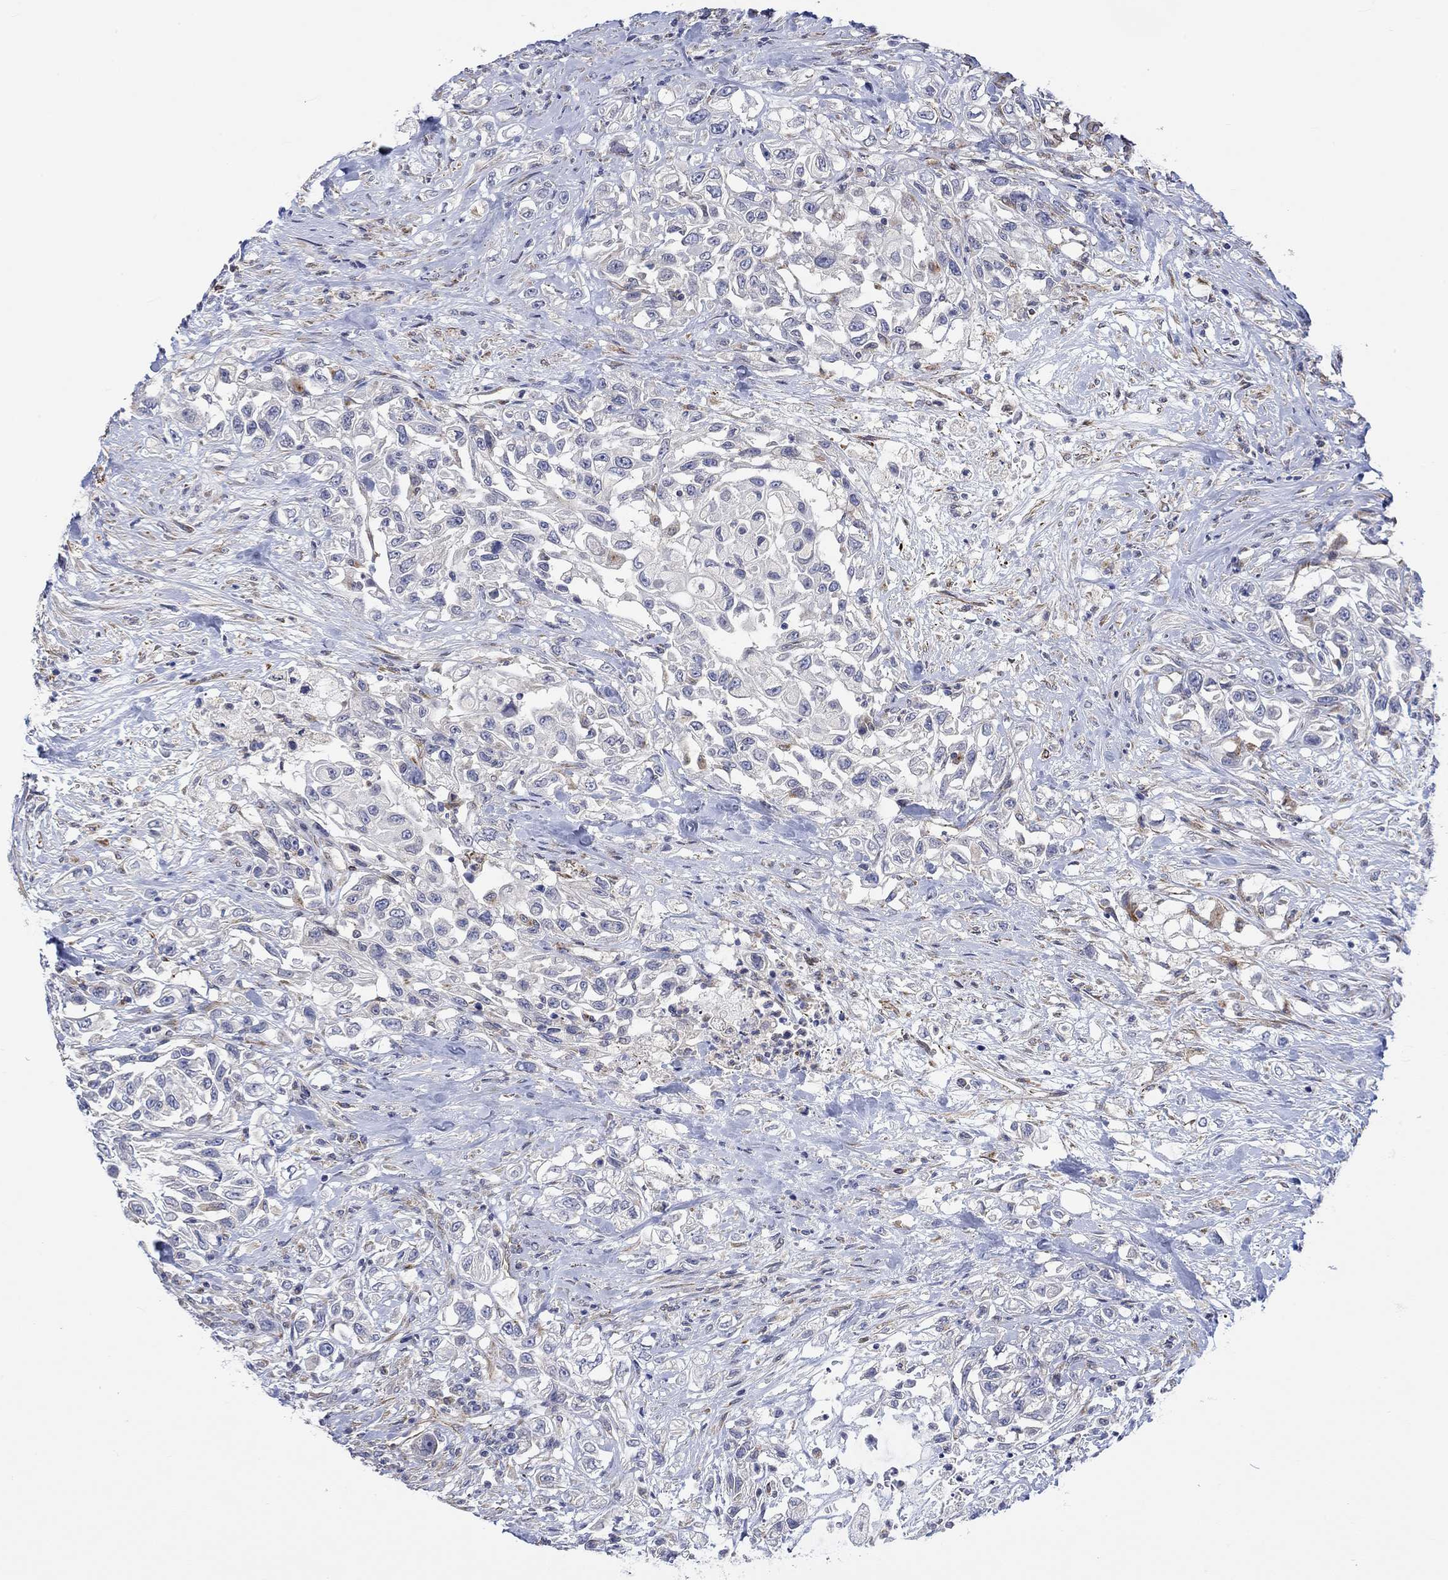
{"staining": {"intensity": "negative", "quantity": "none", "location": "none"}, "tissue": "urothelial cancer", "cell_type": "Tumor cells", "image_type": "cancer", "snomed": [{"axis": "morphology", "description": "Urothelial carcinoma, High grade"}, {"axis": "topography", "description": "Urinary bladder"}], "caption": "Immunohistochemistry (IHC) photomicrograph of neoplastic tissue: human urothelial cancer stained with DAB (3,3'-diaminobenzidine) demonstrates no significant protein expression in tumor cells.", "gene": "CAMK1D", "patient": {"sex": "female", "age": 56}}